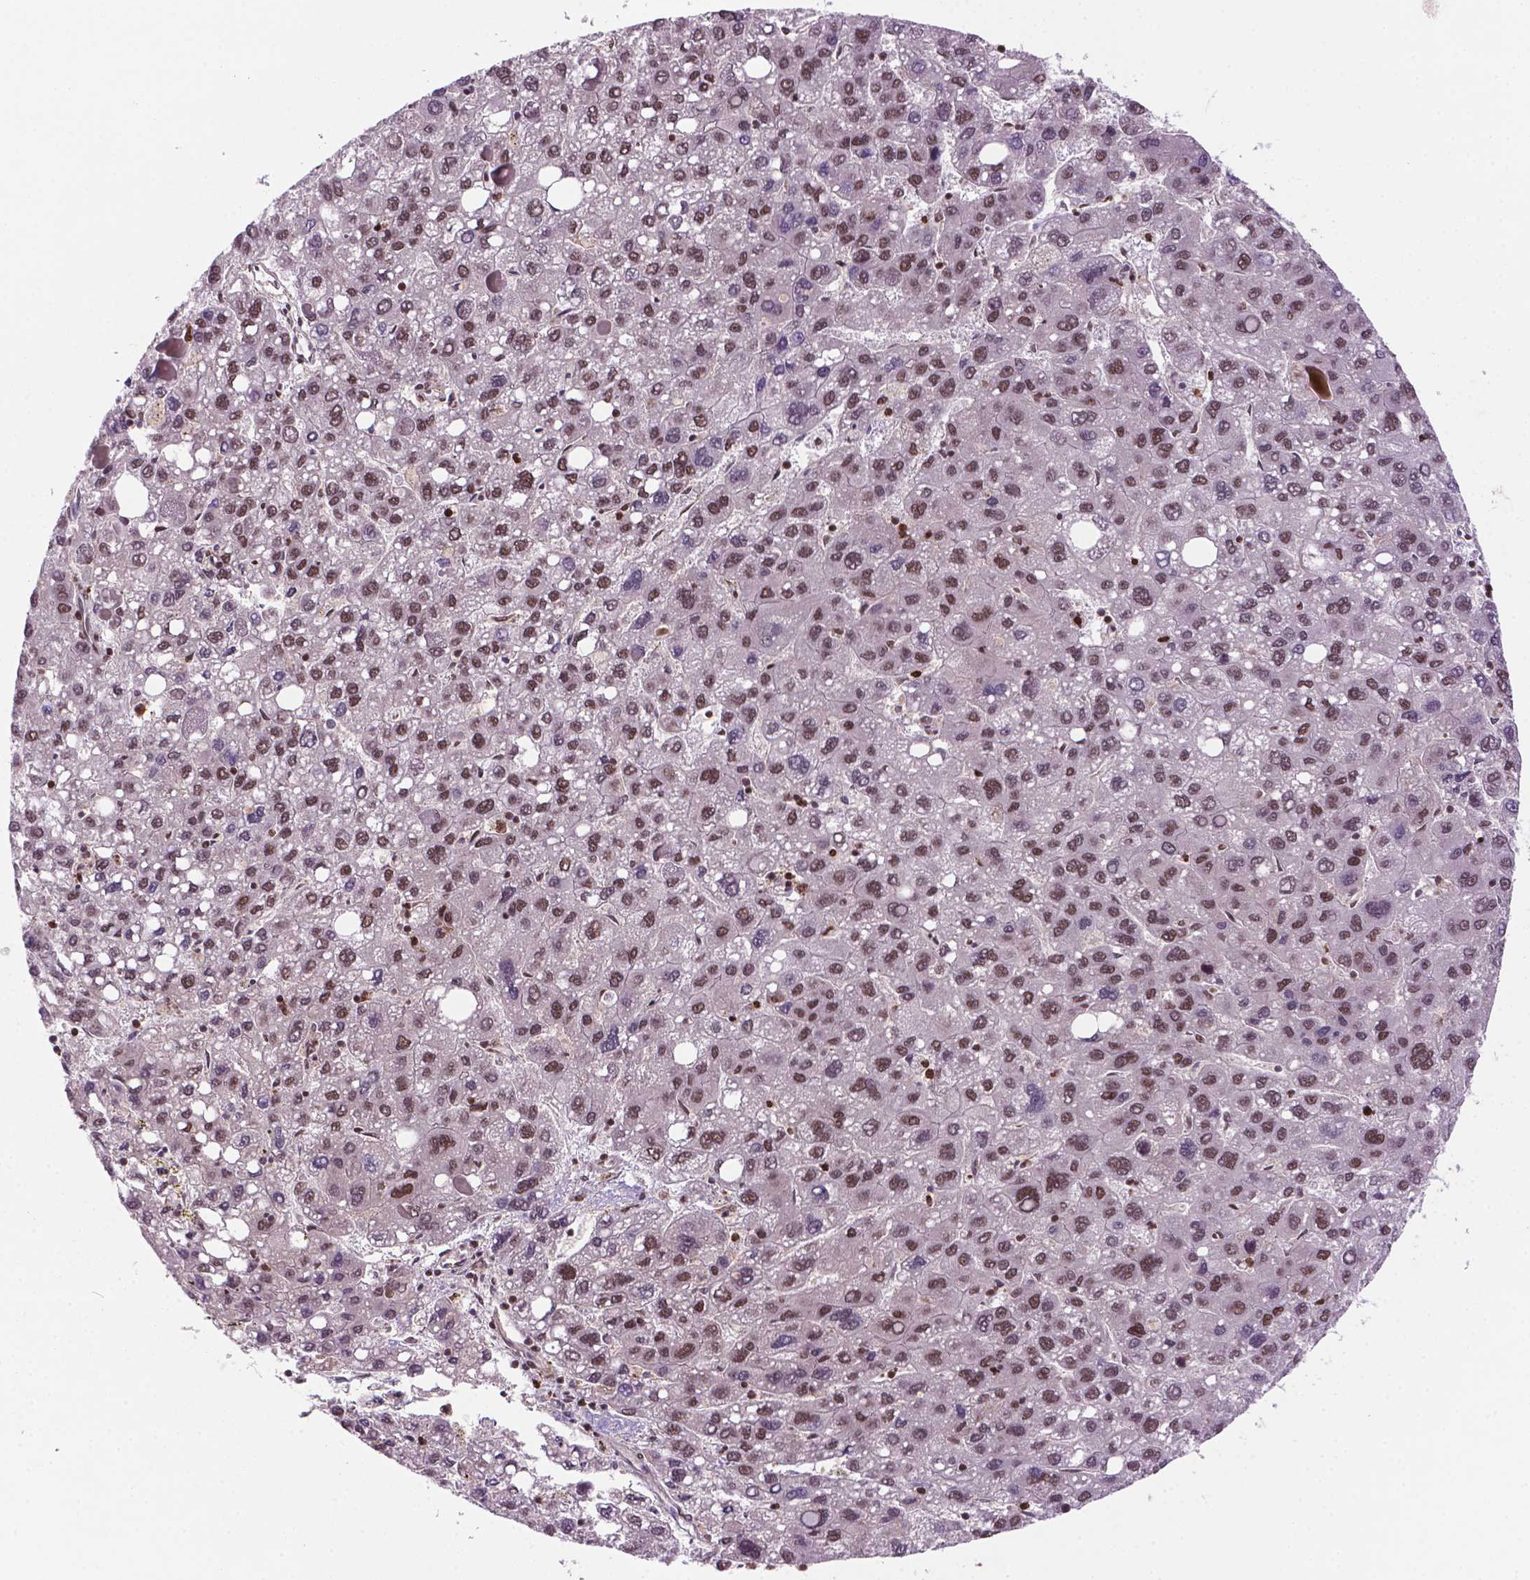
{"staining": {"intensity": "moderate", "quantity": ">75%", "location": "nuclear"}, "tissue": "liver cancer", "cell_type": "Tumor cells", "image_type": "cancer", "snomed": [{"axis": "morphology", "description": "Carcinoma, Hepatocellular, NOS"}, {"axis": "topography", "description": "Liver"}], "caption": "DAB (3,3'-diaminobenzidine) immunohistochemical staining of liver hepatocellular carcinoma displays moderate nuclear protein staining in about >75% of tumor cells.", "gene": "SIRT6", "patient": {"sex": "female", "age": 82}}